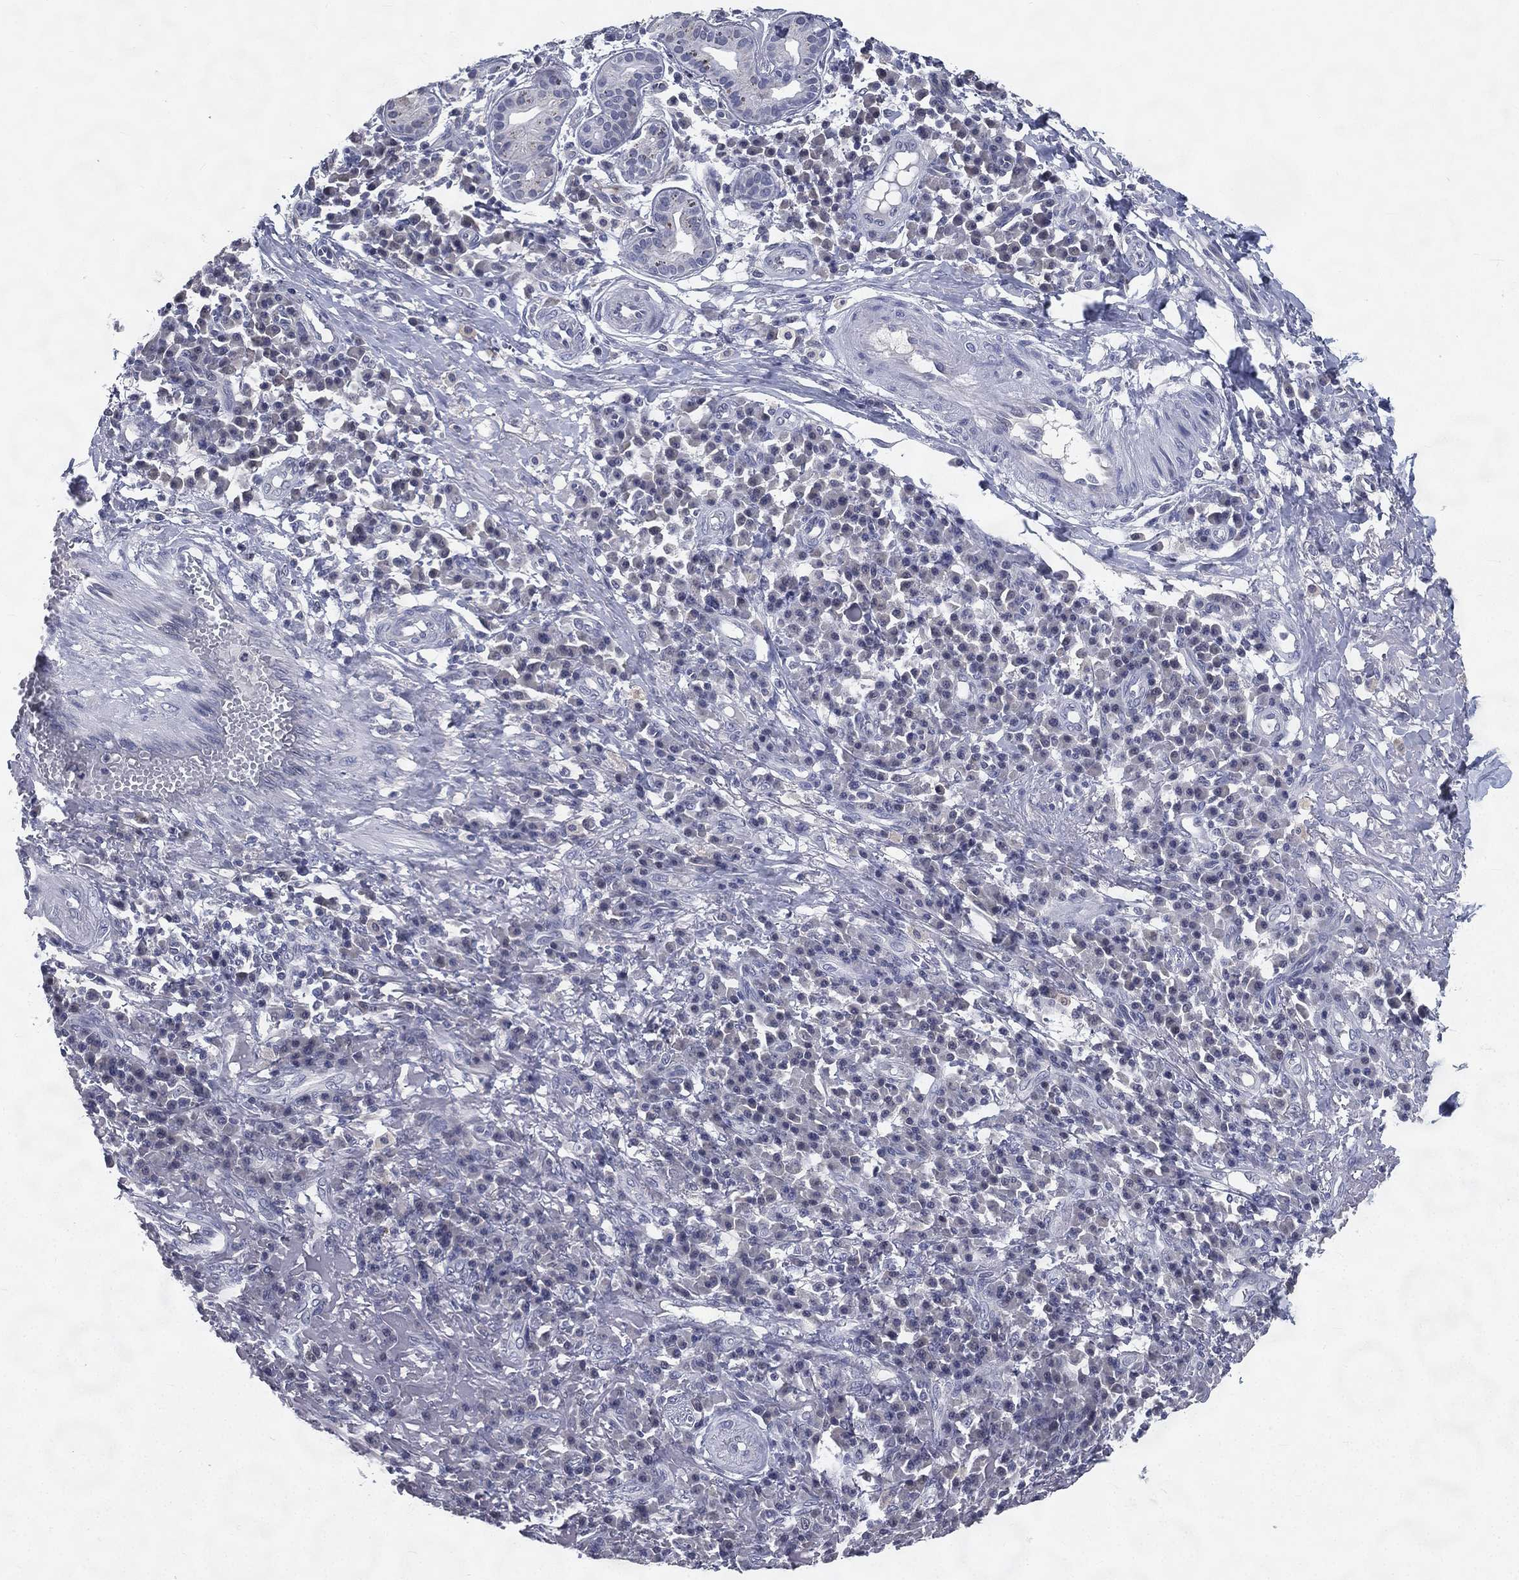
{"staining": {"intensity": "negative", "quantity": "none", "location": "none"}, "tissue": "skin cancer", "cell_type": "Tumor cells", "image_type": "cancer", "snomed": [{"axis": "morphology", "description": "Squamous cell carcinoma, NOS"}, {"axis": "topography", "description": "Skin"}], "caption": "High magnification brightfield microscopy of skin cancer stained with DAB (brown) and counterstained with hematoxylin (blue): tumor cells show no significant positivity. (Brightfield microscopy of DAB IHC at high magnification).", "gene": "IFT27", "patient": {"sex": "male", "age": 92}}